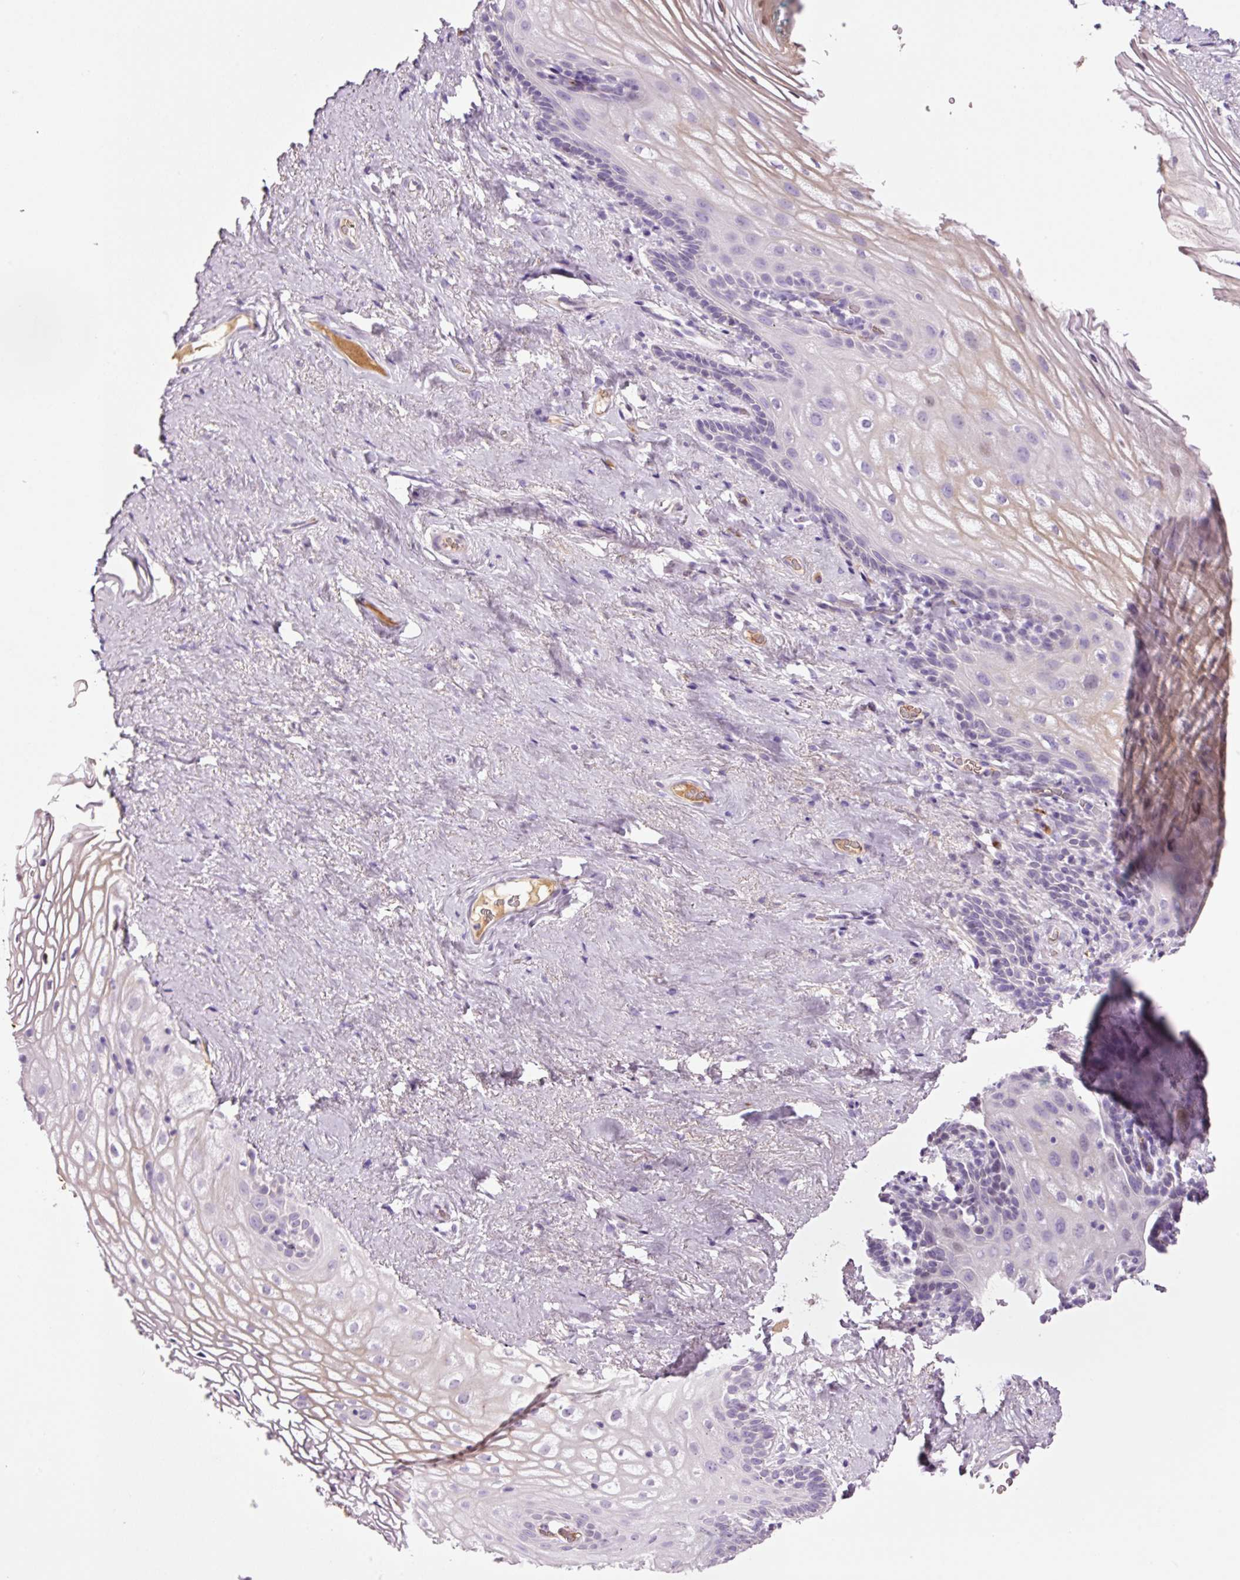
{"staining": {"intensity": "weak", "quantity": "<25%", "location": "cytoplasmic/membranous"}, "tissue": "vagina", "cell_type": "Squamous epithelial cells", "image_type": "normal", "snomed": [{"axis": "morphology", "description": "Normal tissue, NOS"}, {"axis": "topography", "description": "Vagina"}, {"axis": "topography", "description": "Peripheral nerve tissue"}], "caption": "A photomicrograph of human vagina is negative for staining in squamous epithelial cells. (DAB IHC with hematoxylin counter stain).", "gene": "KLF1", "patient": {"sex": "female", "age": 71}}